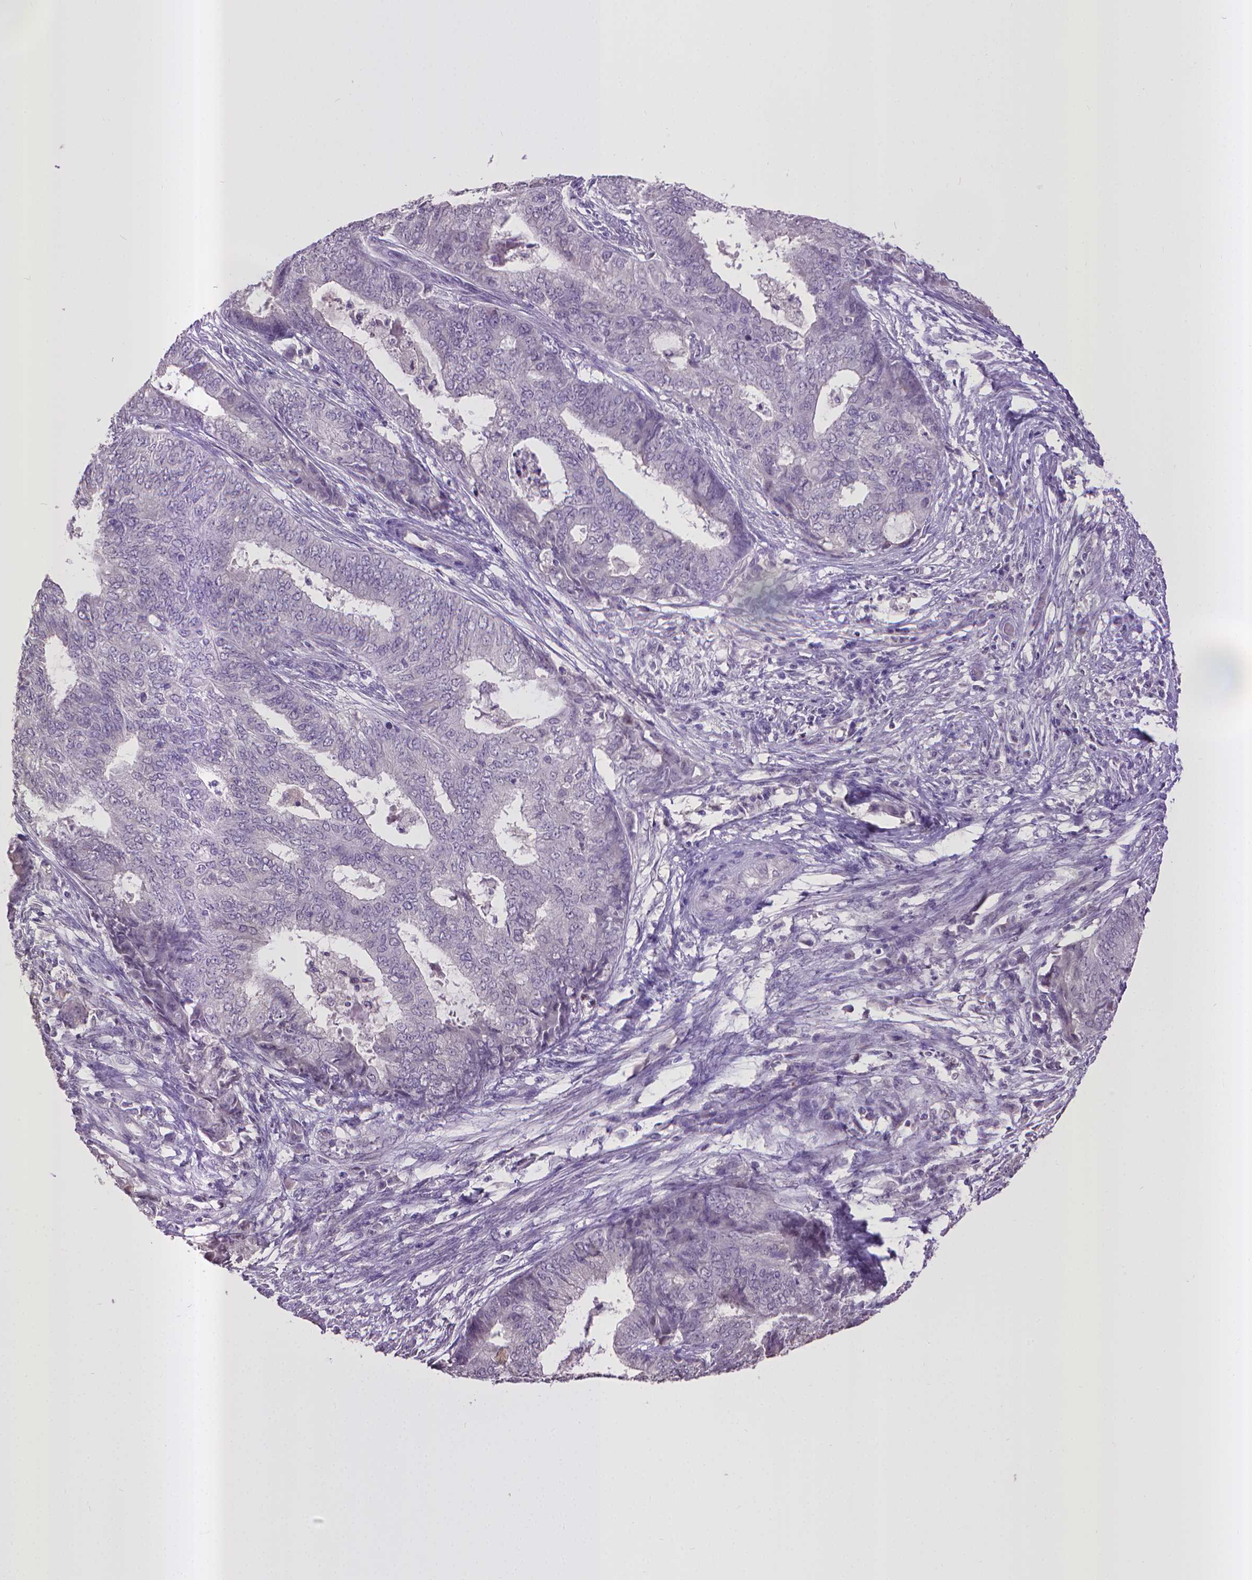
{"staining": {"intensity": "negative", "quantity": "none", "location": "none"}, "tissue": "endometrial cancer", "cell_type": "Tumor cells", "image_type": "cancer", "snomed": [{"axis": "morphology", "description": "Adenocarcinoma, NOS"}, {"axis": "topography", "description": "Endometrium"}], "caption": "The micrograph exhibits no significant positivity in tumor cells of endometrial cancer.", "gene": "CPM", "patient": {"sex": "female", "age": 62}}